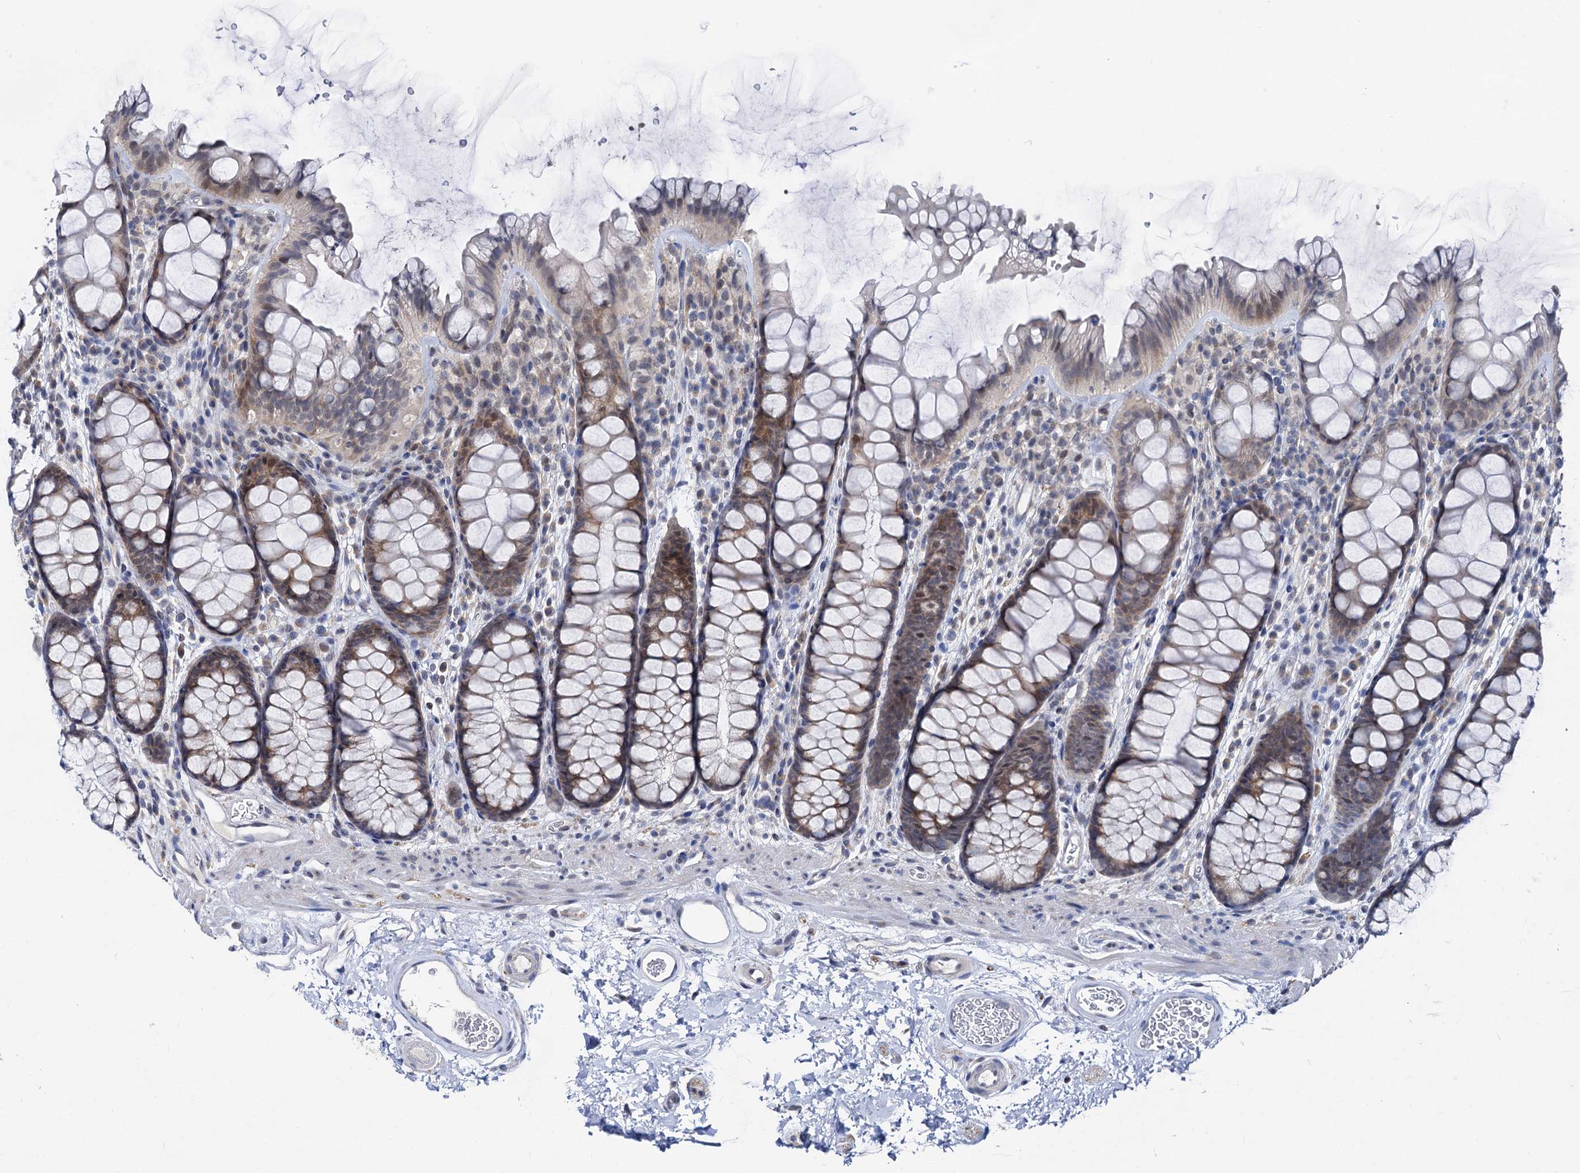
{"staining": {"intensity": "negative", "quantity": "none", "location": "none"}, "tissue": "colon", "cell_type": "Endothelial cells", "image_type": "normal", "snomed": [{"axis": "morphology", "description": "Normal tissue, NOS"}, {"axis": "topography", "description": "Colon"}], "caption": "A high-resolution photomicrograph shows immunohistochemistry (IHC) staining of benign colon, which shows no significant staining in endothelial cells. (DAB immunohistochemistry, high magnification).", "gene": "CAPRIN2", "patient": {"sex": "female", "age": 82}}